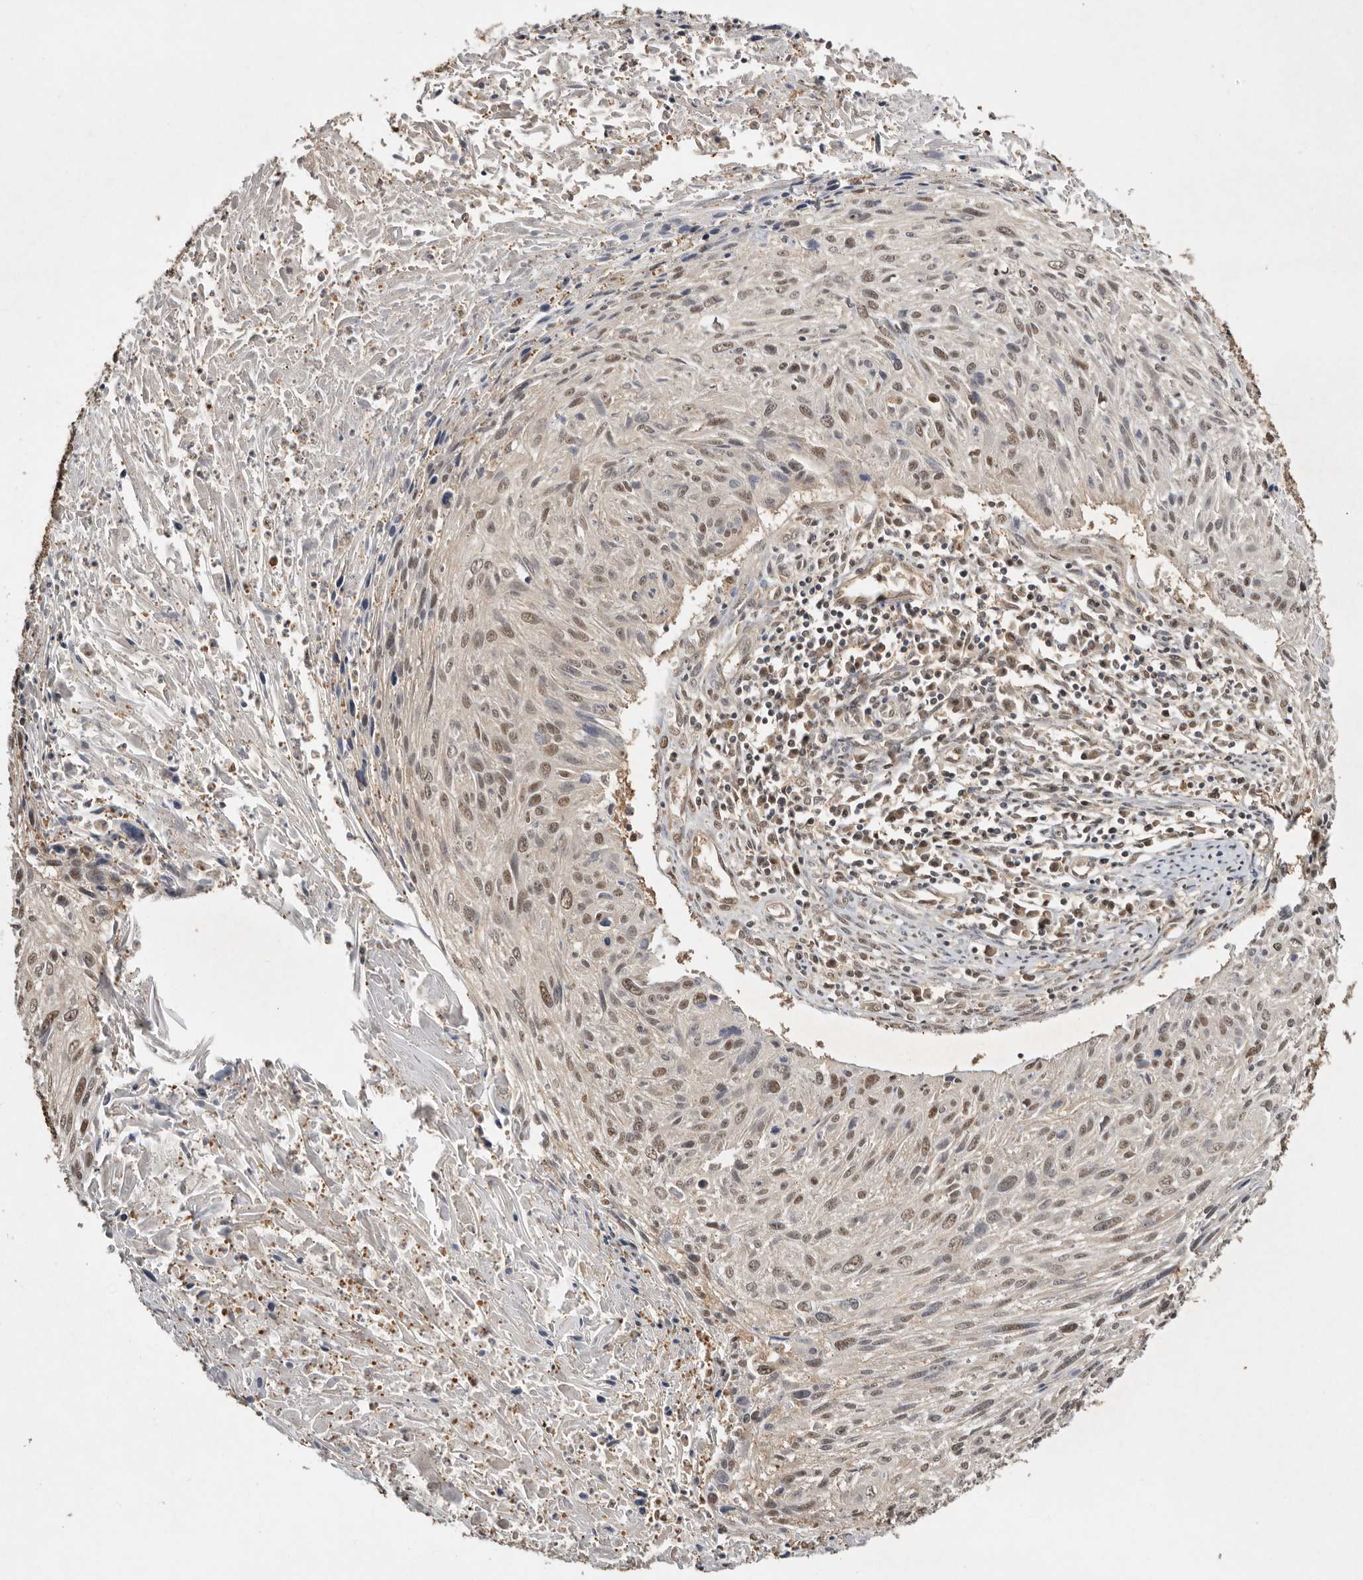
{"staining": {"intensity": "moderate", "quantity": ">75%", "location": "nuclear"}, "tissue": "cervical cancer", "cell_type": "Tumor cells", "image_type": "cancer", "snomed": [{"axis": "morphology", "description": "Squamous cell carcinoma, NOS"}, {"axis": "topography", "description": "Cervix"}], "caption": "Immunohistochemistry photomicrograph of cervical cancer (squamous cell carcinoma) stained for a protein (brown), which demonstrates medium levels of moderate nuclear positivity in about >75% of tumor cells.", "gene": "PSMA5", "patient": {"sex": "female", "age": 51}}